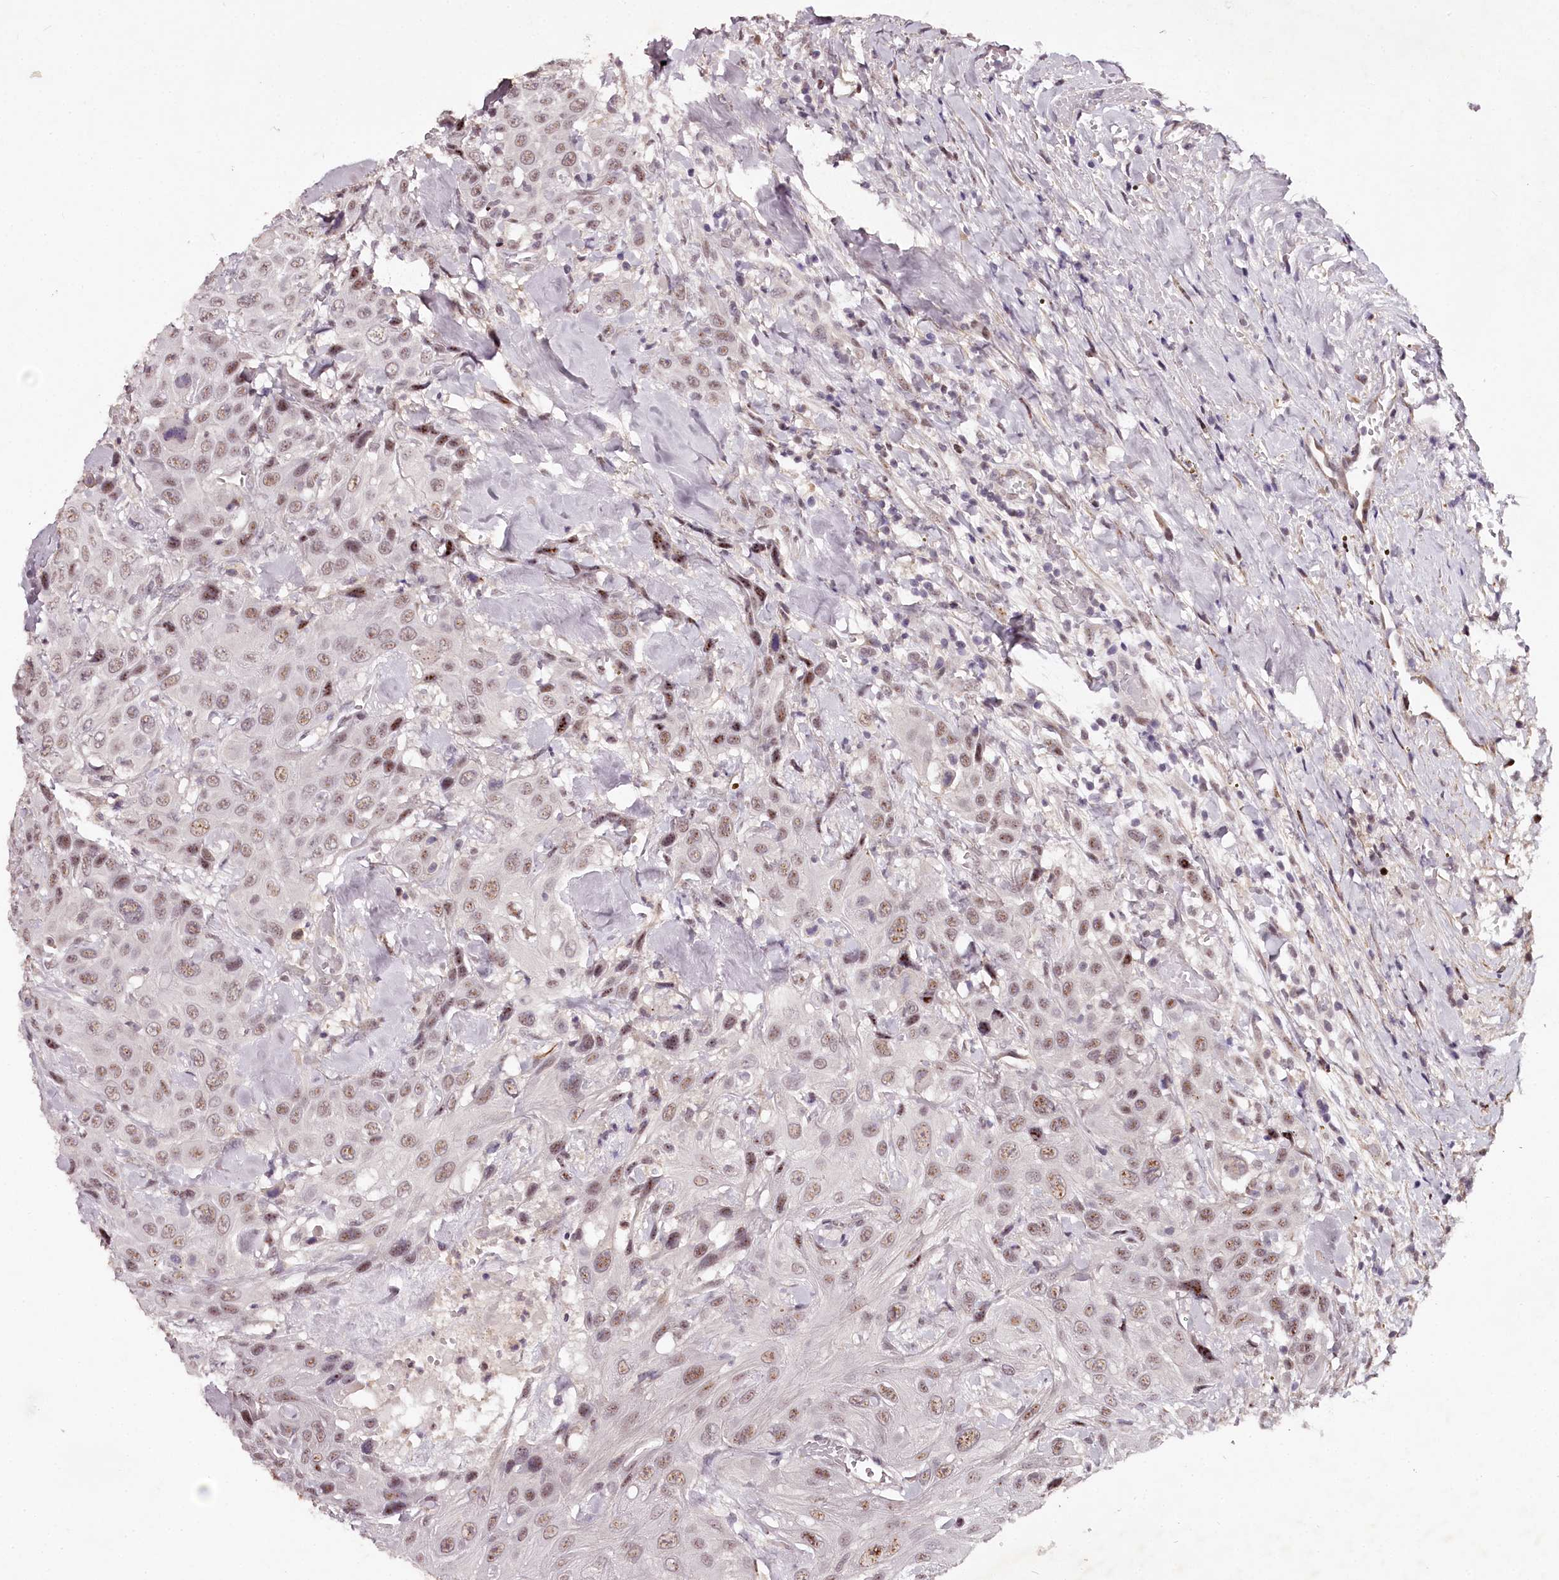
{"staining": {"intensity": "moderate", "quantity": ">75%", "location": "nuclear"}, "tissue": "head and neck cancer", "cell_type": "Tumor cells", "image_type": "cancer", "snomed": [{"axis": "morphology", "description": "Squamous cell carcinoma, NOS"}, {"axis": "topography", "description": "Head-Neck"}], "caption": "The photomicrograph shows a brown stain indicating the presence of a protein in the nuclear of tumor cells in head and neck squamous cell carcinoma.", "gene": "MAML3", "patient": {"sex": "male", "age": 81}}